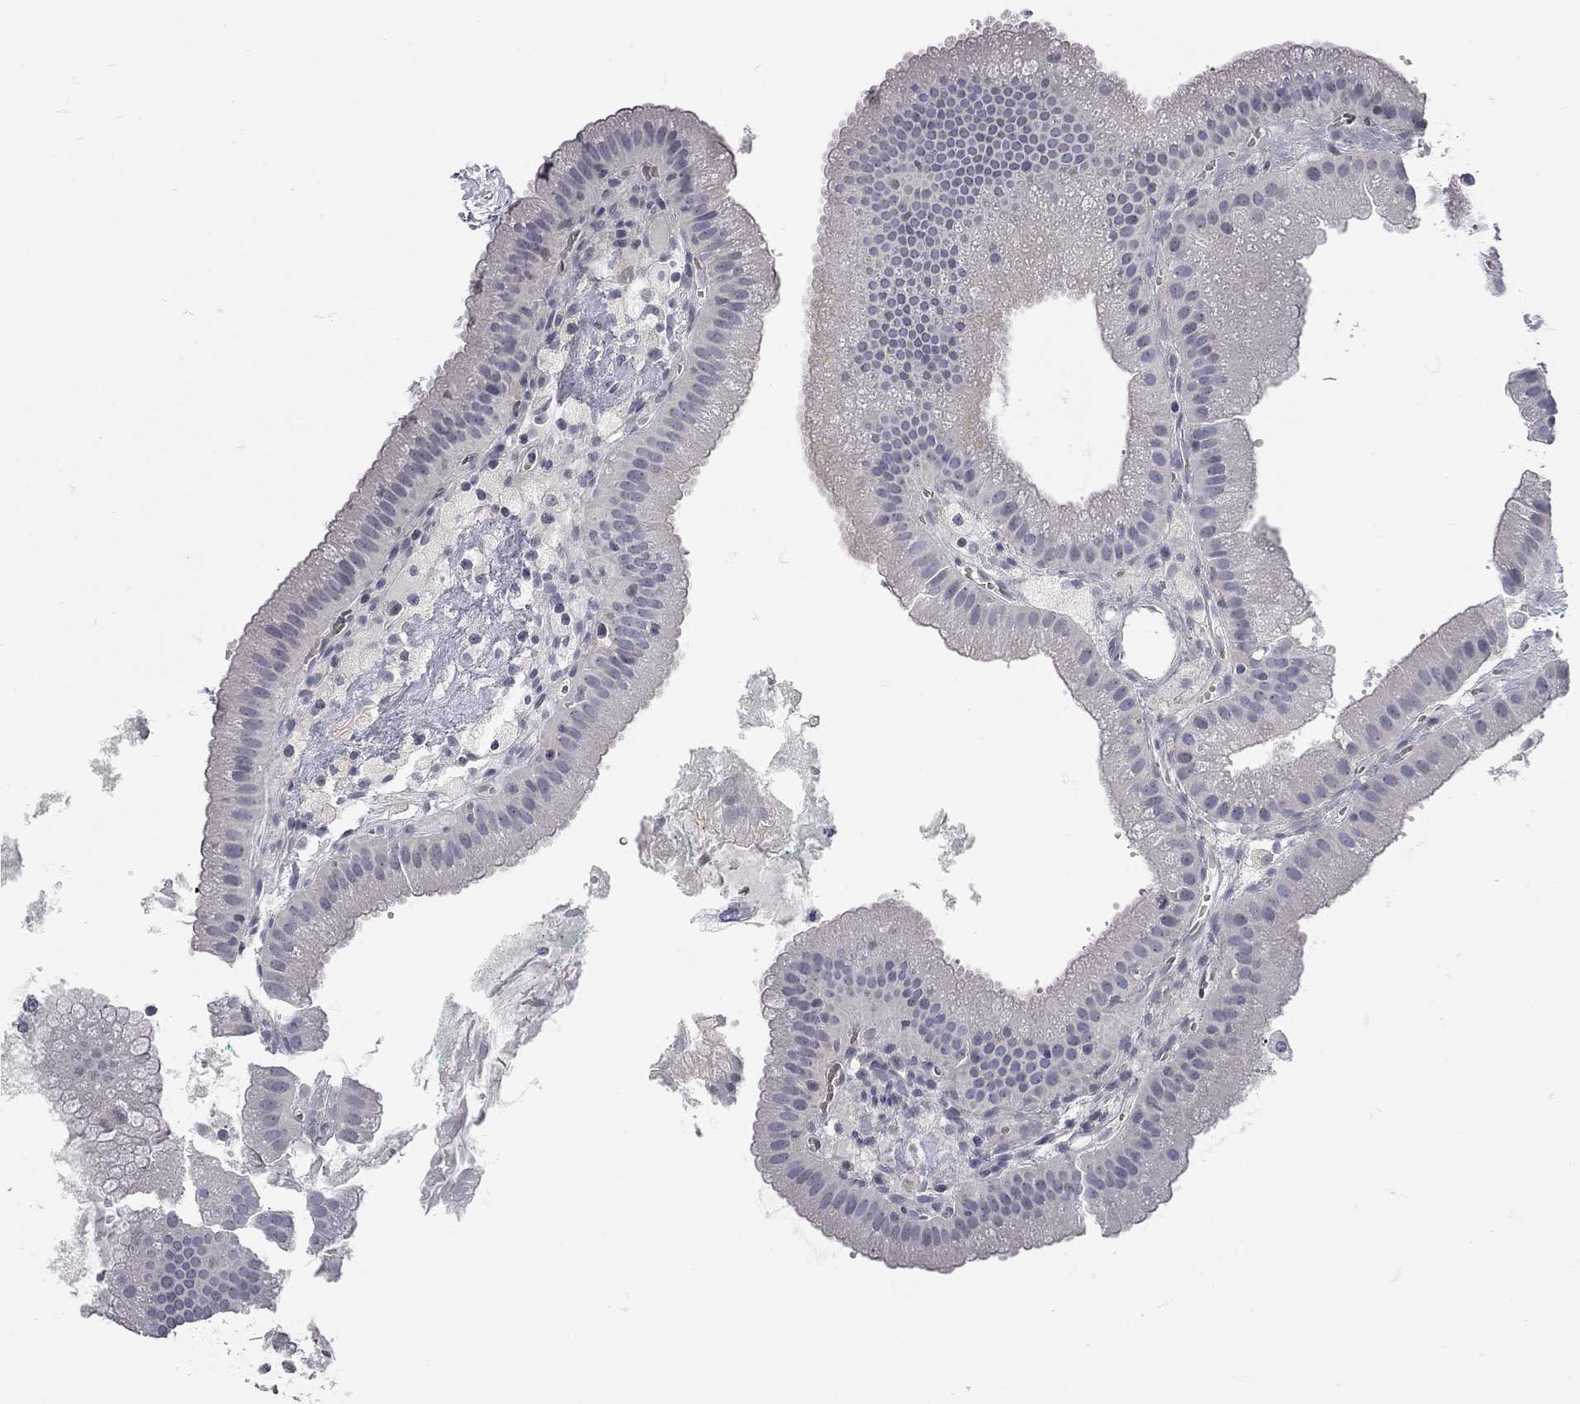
{"staining": {"intensity": "negative", "quantity": "none", "location": "none"}, "tissue": "gallbladder", "cell_type": "Glandular cells", "image_type": "normal", "snomed": [{"axis": "morphology", "description": "Normal tissue, NOS"}, {"axis": "topography", "description": "Gallbladder"}], "caption": "Immunohistochemical staining of normal human gallbladder exhibits no significant positivity in glandular cells.", "gene": "C10orf90", "patient": {"sex": "male", "age": 67}}